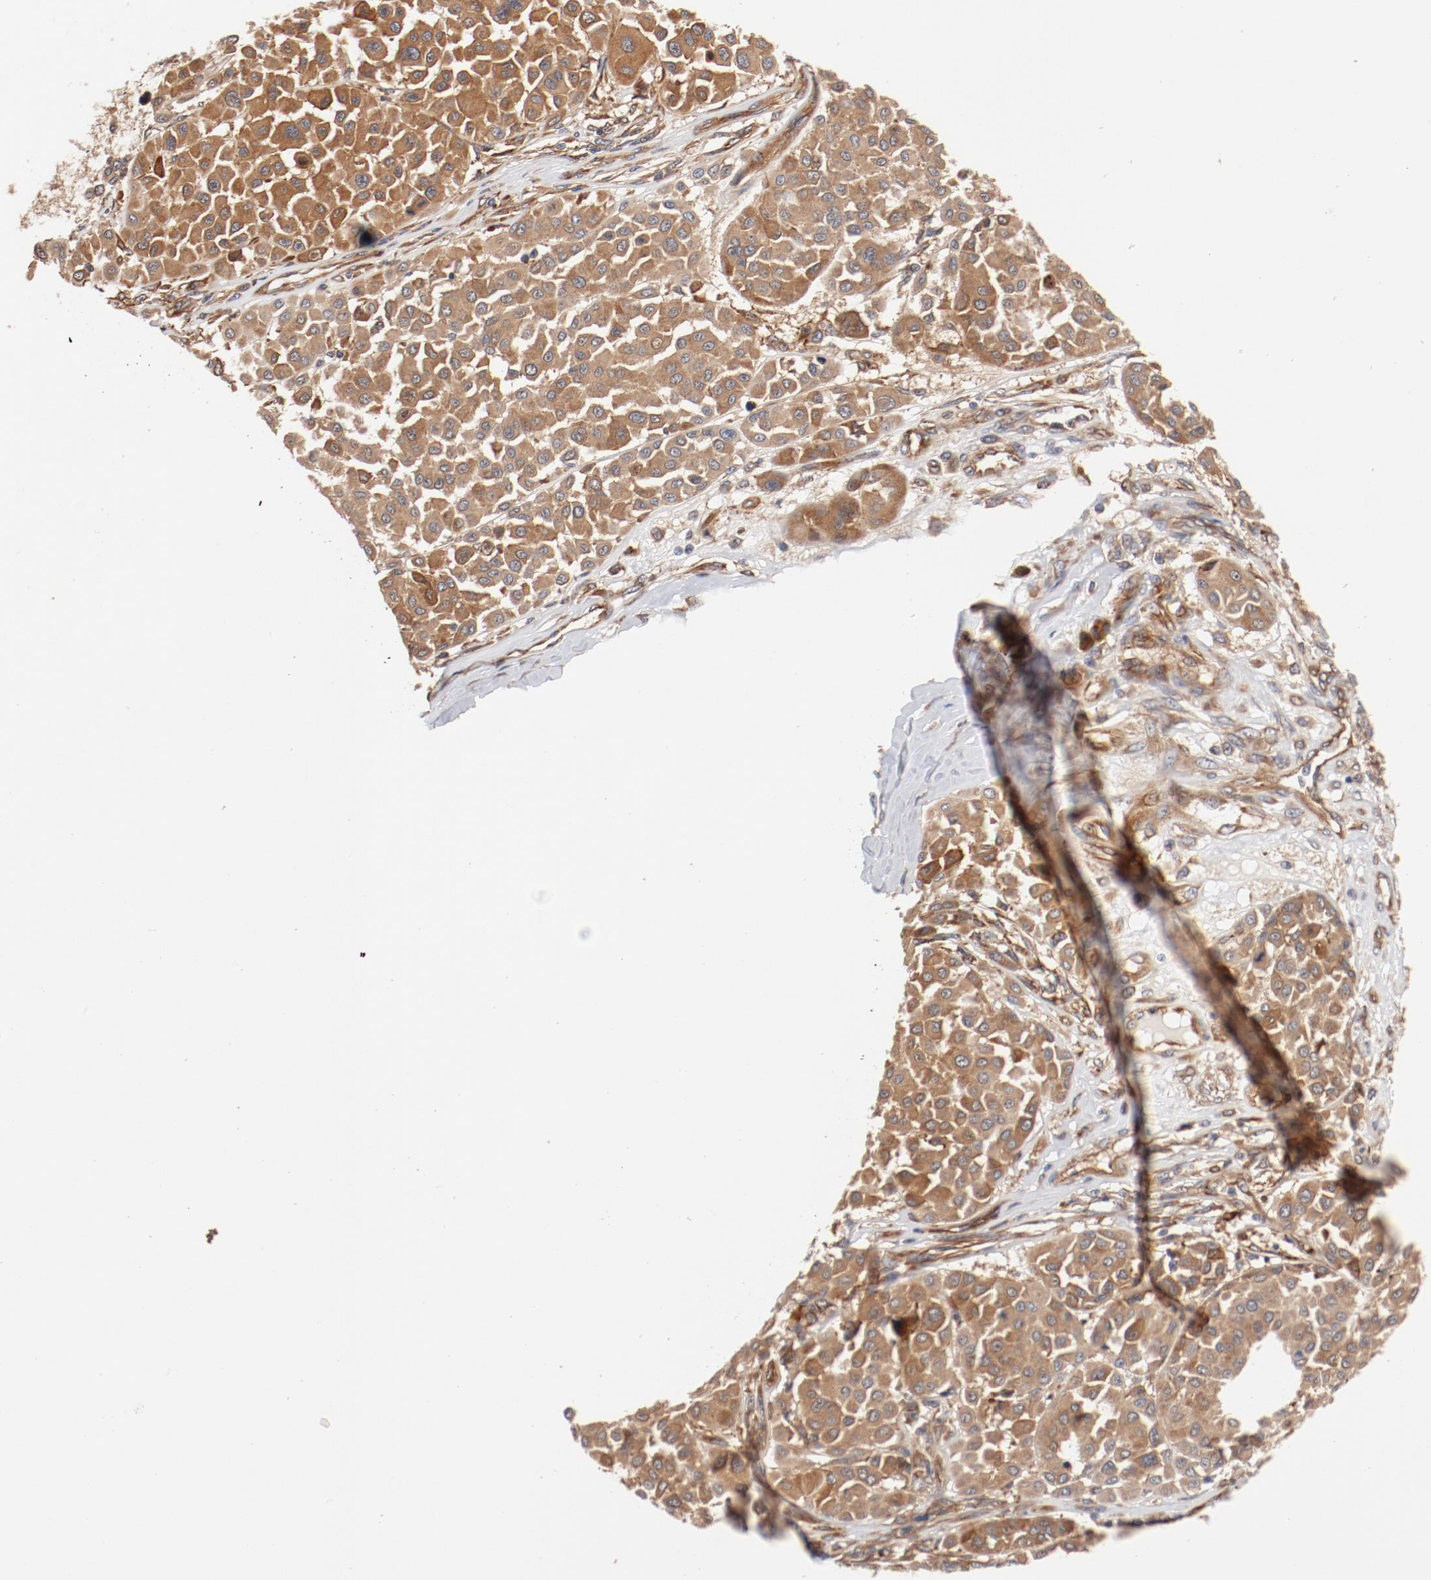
{"staining": {"intensity": "moderate", "quantity": ">75%", "location": "cytoplasmic/membranous"}, "tissue": "melanoma", "cell_type": "Tumor cells", "image_type": "cancer", "snomed": [{"axis": "morphology", "description": "Malignant melanoma, Metastatic site"}, {"axis": "topography", "description": "Soft tissue"}], "caption": "The immunohistochemical stain highlights moderate cytoplasmic/membranous positivity in tumor cells of malignant melanoma (metastatic site) tissue. Nuclei are stained in blue.", "gene": "PITPNM2", "patient": {"sex": "male", "age": 41}}